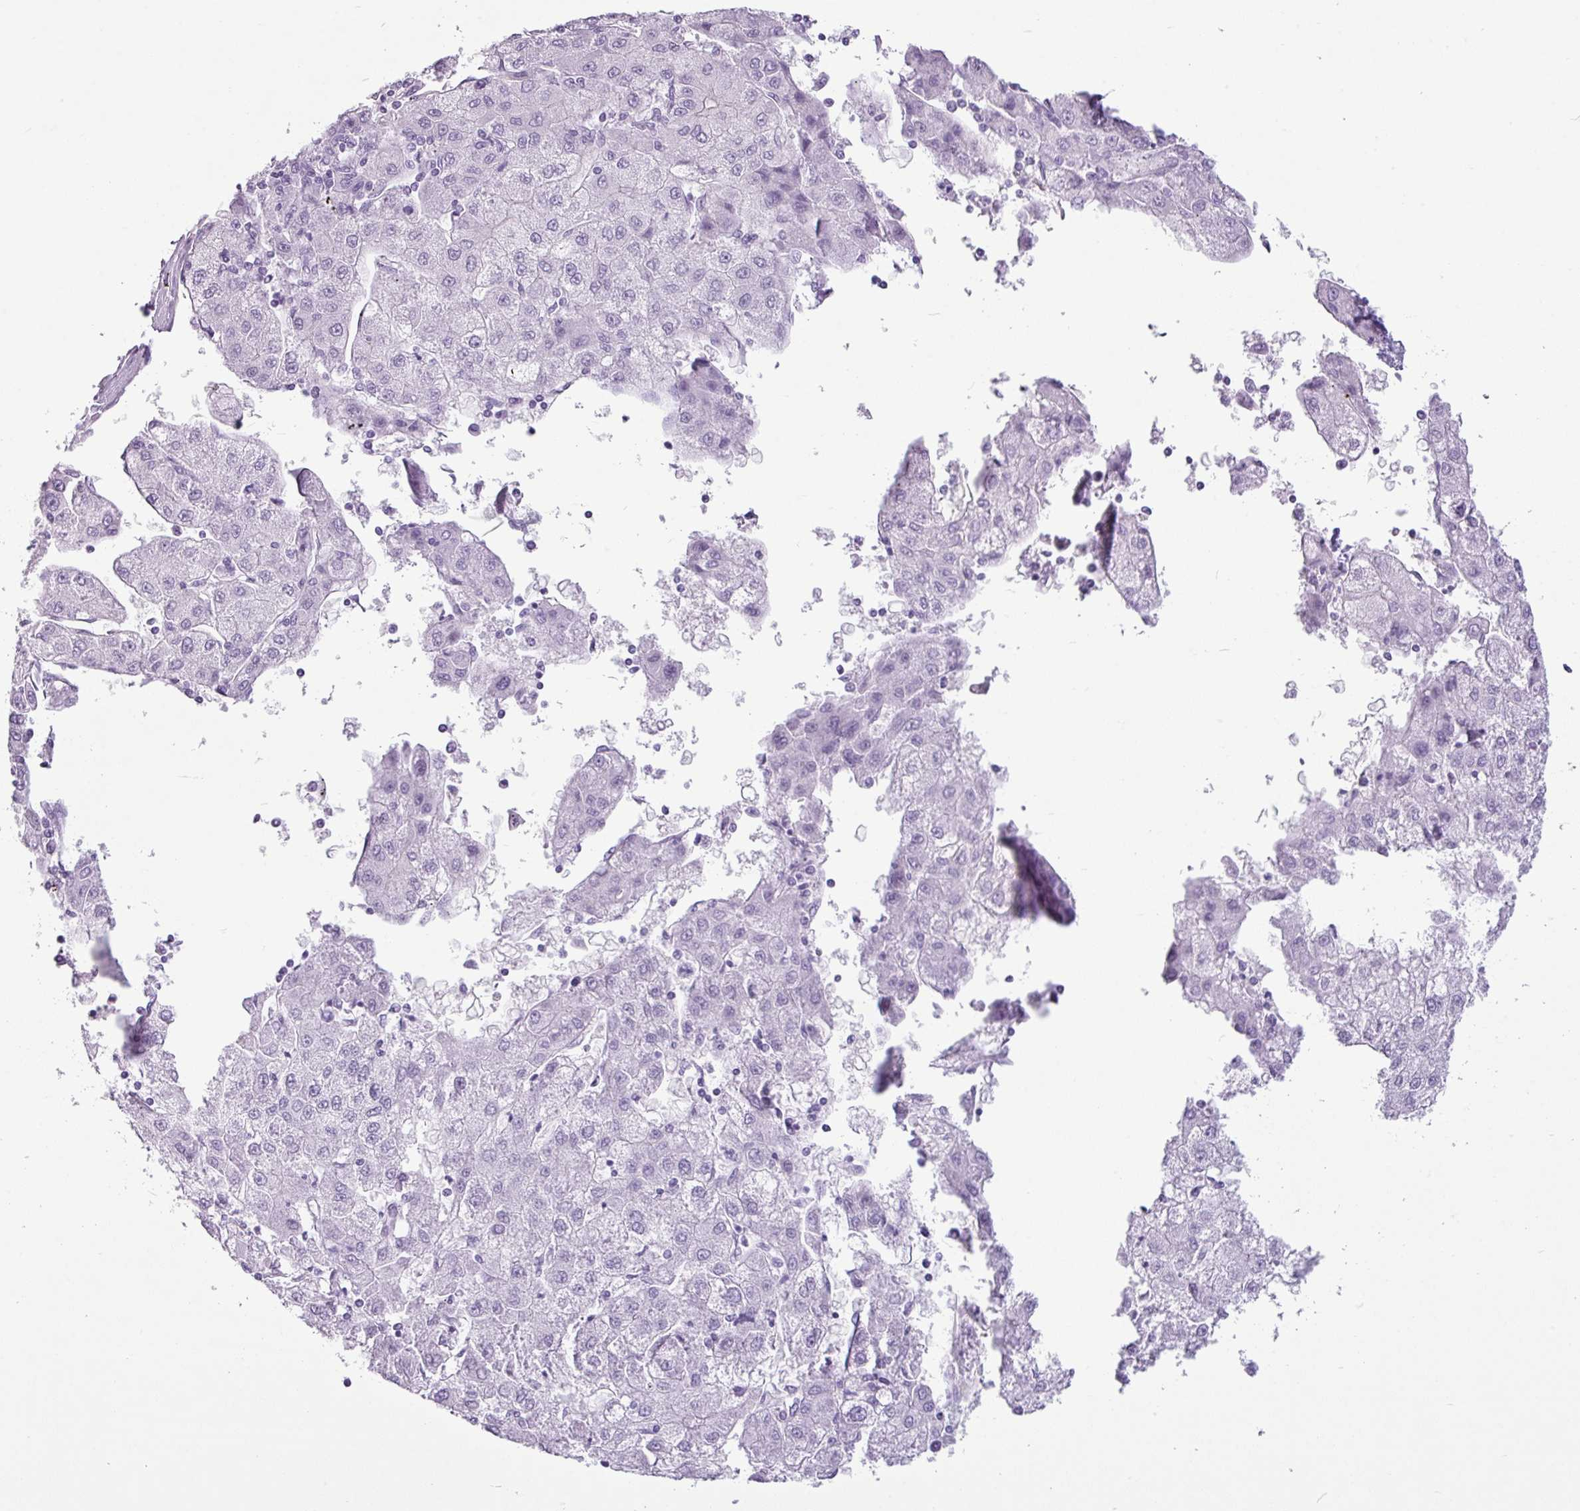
{"staining": {"intensity": "negative", "quantity": "none", "location": "none"}, "tissue": "liver cancer", "cell_type": "Tumor cells", "image_type": "cancer", "snomed": [{"axis": "morphology", "description": "Carcinoma, Hepatocellular, NOS"}, {"axis": "topography", "description": "Liver"}], "caption": "Immunohistochemistry (IHC) of human liver cancer demonstrates no positivity in tumor cells. (DAB (3,3'-diaminobenzidine) IHC with hematoxylin counter stain).", "gene": "AMY1B", "patient": {"sex": "male", "age": 72}}